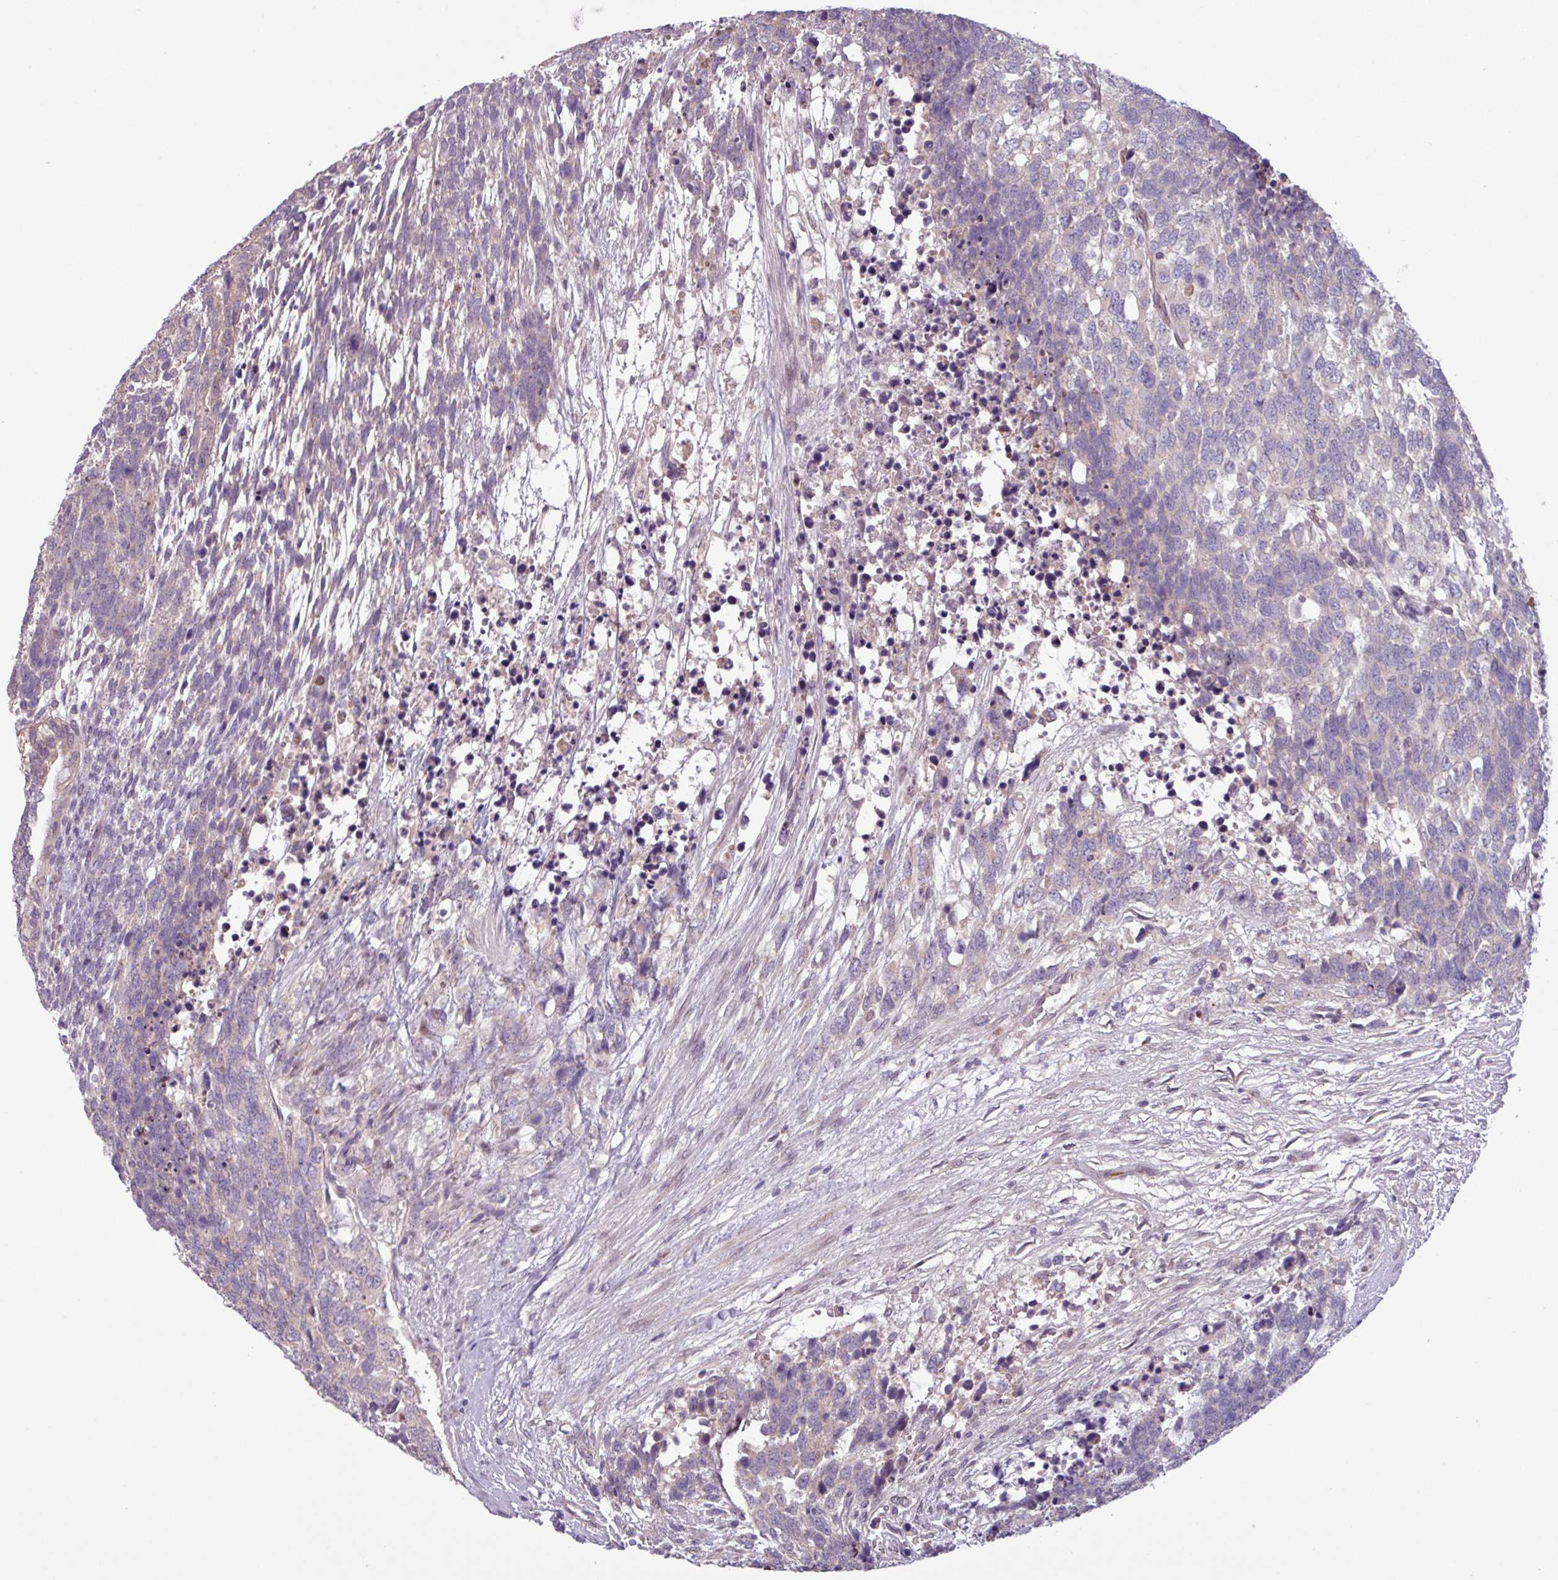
{"staining": {"intensity": "negative", "quantity": "none", "location": "none"}, "tissue": "testis cancer", "cell_type": "Tumor cells", "image_type": "cancer", "snomed": [{"axis": "morphology", "description": "Carcinoma, Embryonal, NOS"}, {"axis": "topography", "description": "Testis"}], "caption": "IHC of human testis cancer reveals no staining in tumor cells.", "gene": "C20orf27", "patient": {"sex": "male", "age": 23}}